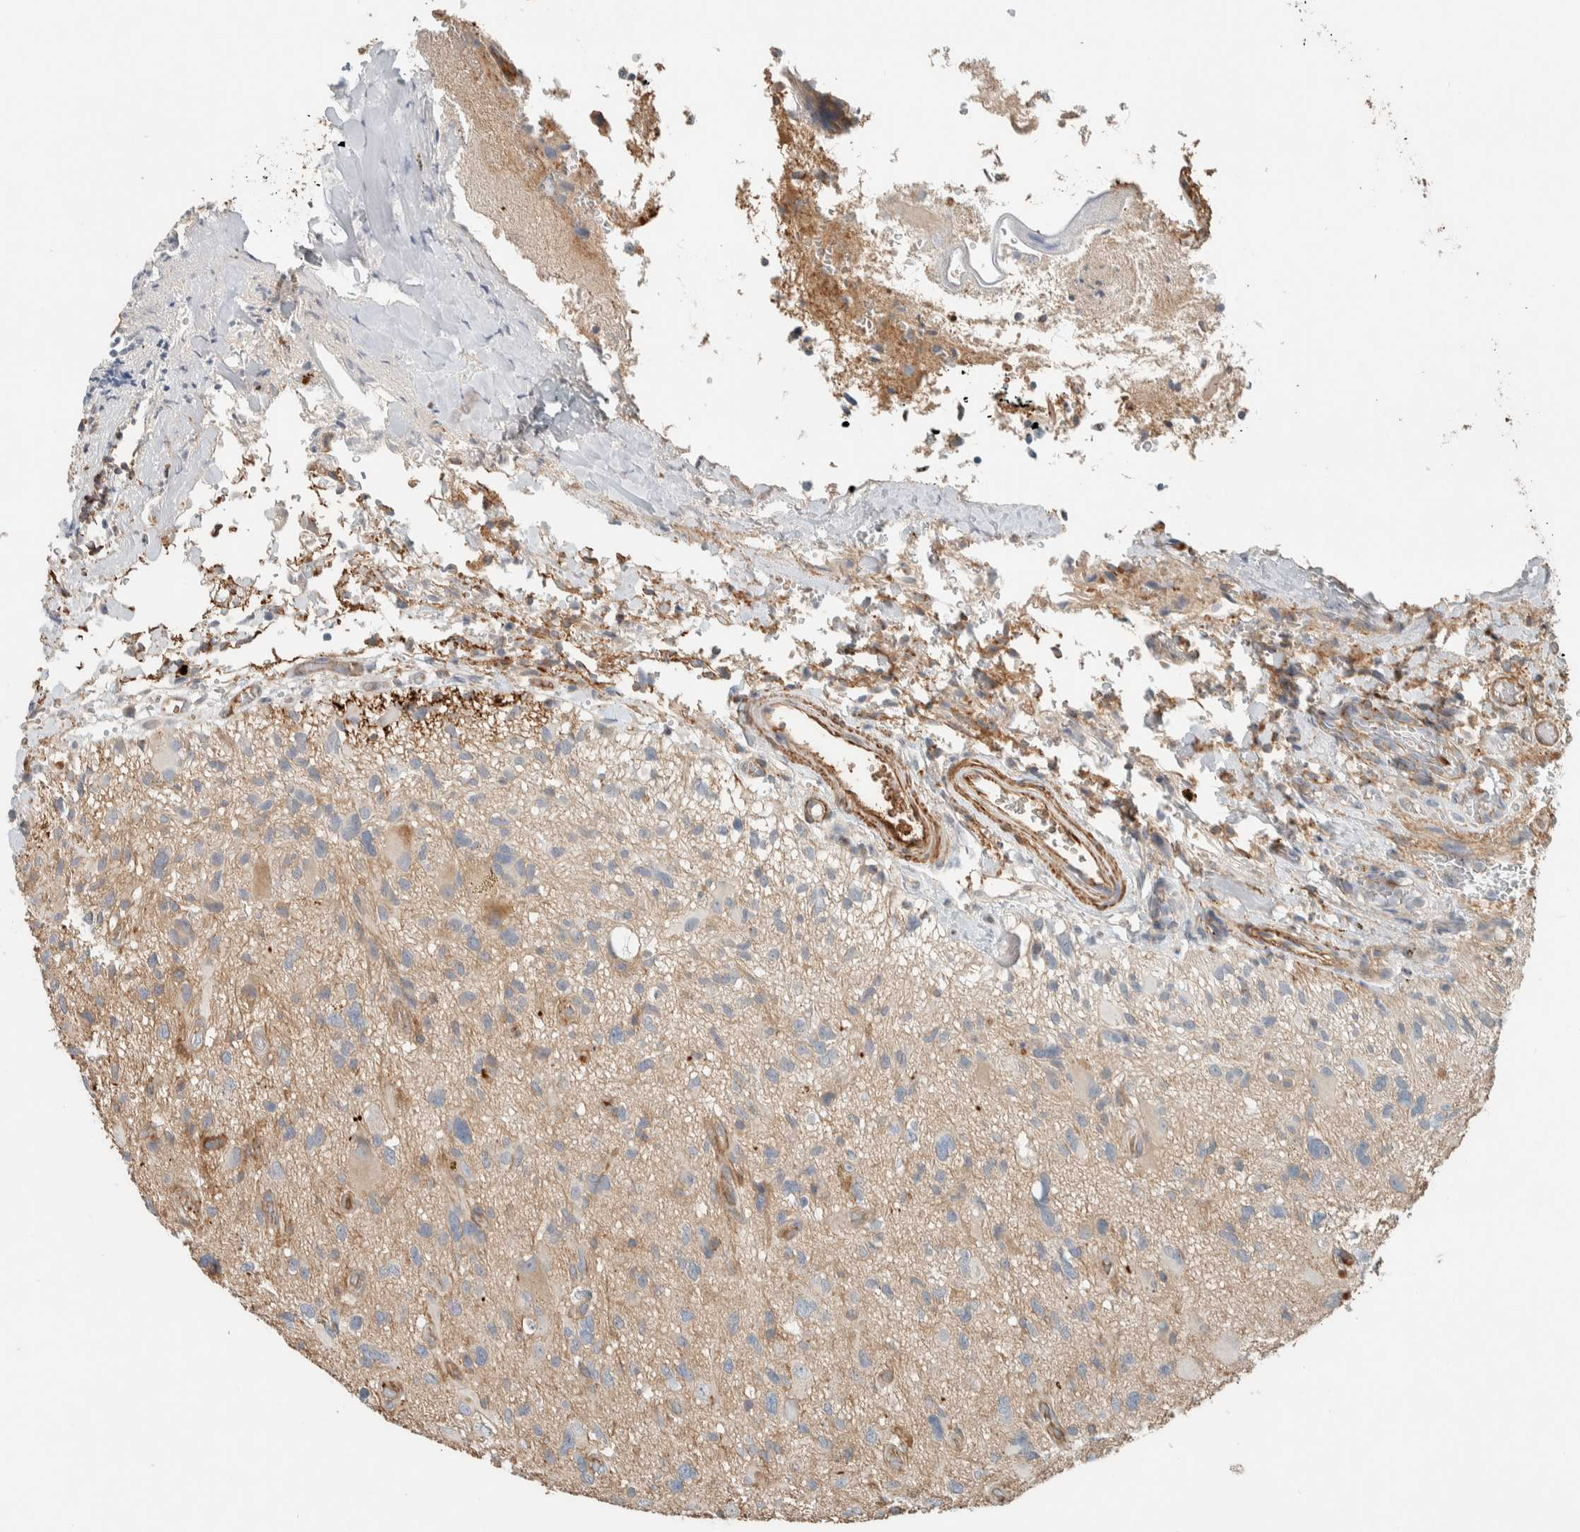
{"staining": {"intensity": "weak", "quantity": ">75%", "location": "cytoplasmic/membranous"}, "tissue": "glioma", "cell_type": "Tumor cells", "image_type": "cancer", "snomed": [{"axis": "morphology", "description": "Glioma, malignant, High grade"}, {"axis": "topography", "description": "Brain"}], "caption": "DAB (3,3'-diaminobenzidine) immunohistochemical staining of malignant glioma (high-grade) demonstrates weak cytoplasmic/membranous protein positivity in about >75% of tumor cells.", "gene": "CTBP2", "patient": {"sex": "male", "age": 33}}